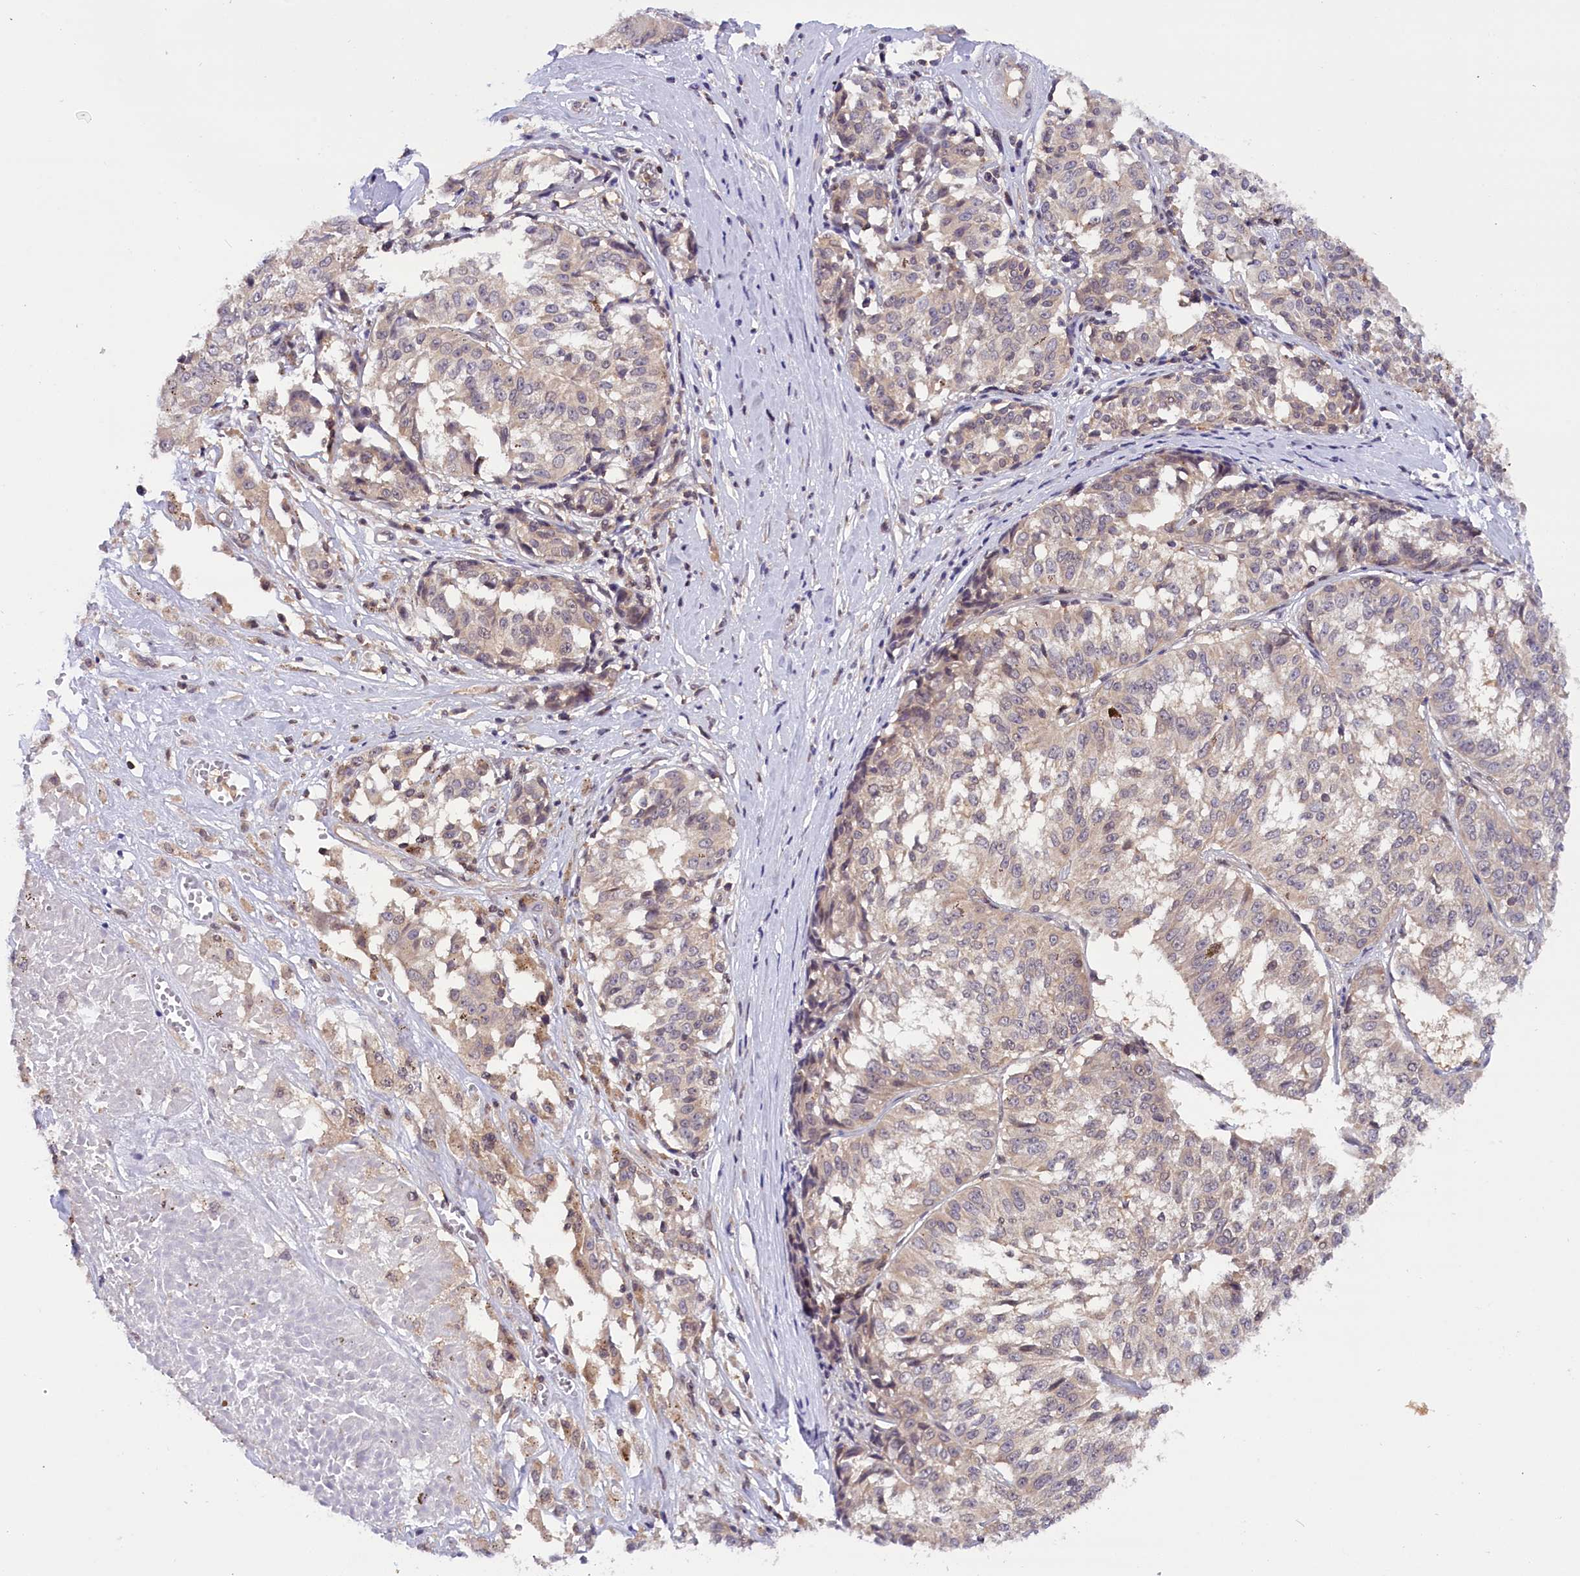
{"staining": {"intensity": "weak", "quantity": "<25%", "location": "cytoplasmic/membranous"}, "tissue": "melanoma", "cell_type": "Tumor cells", "image_type": "cancer", "snomed": [{"axis": "morphology", "description": "Malignant melanoma, NOS"}, {"axis": "topography", "description": "Skin"}], "caption": "High magnification brightfield microscopy of malignant melanoma stained with DAB (3,3'-diaminobenzidine) (brown) and counterstained with hematoxylin (blue): tumor cells show no significant staining.", "gene": "TBCB", "patient": {"sex": "female", "age": 72}}